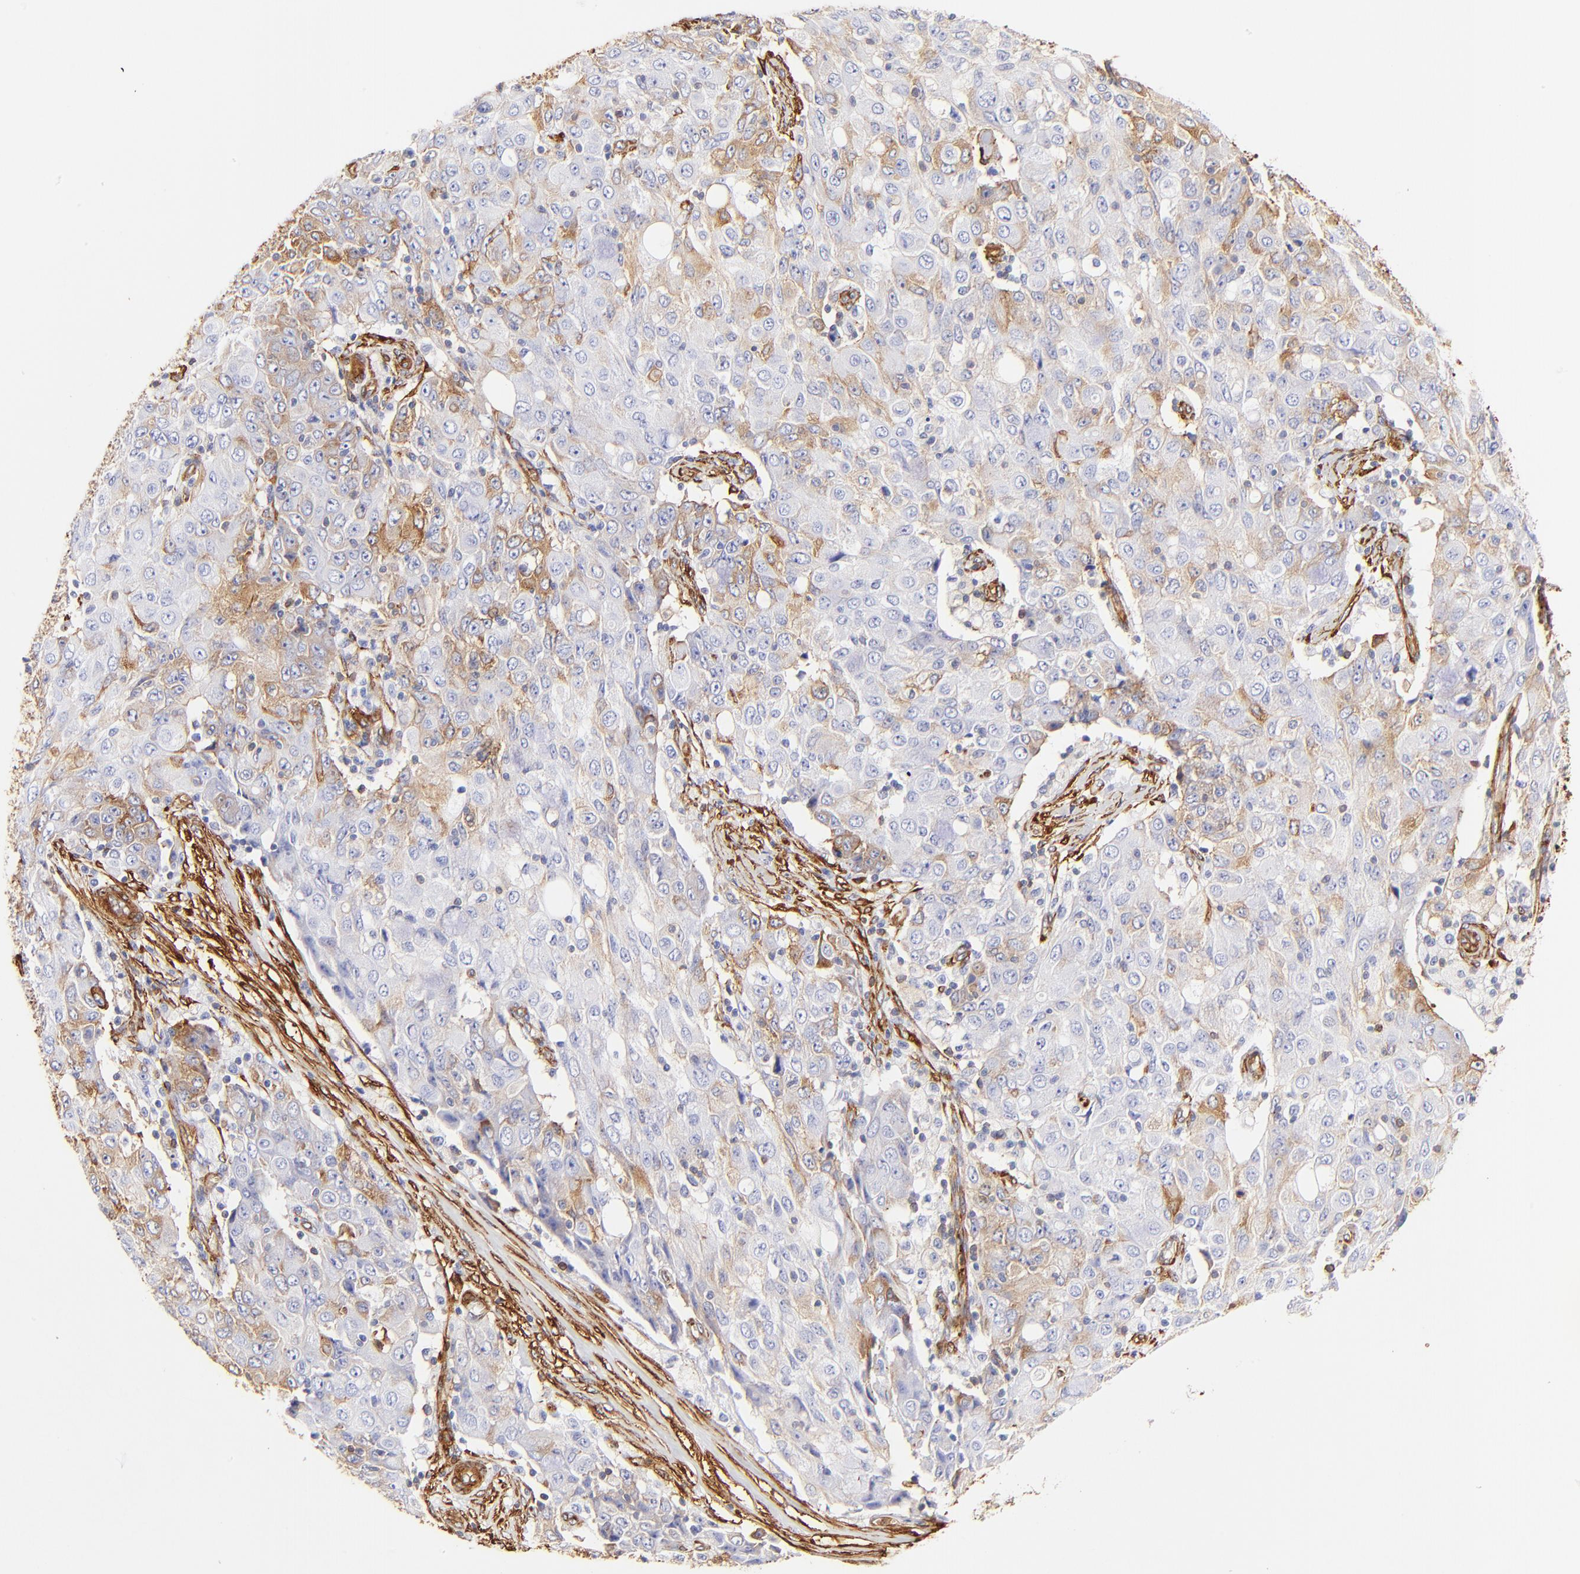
{"staining": {"intensity": "moderate", "quantity": "<25%", "location": "cytoplasmic/membranous"}, "tissue": "ovarian cancer", "cell_type": "Tumor cells", "image_type": "cancer", "snomed": [{"axis": "morphology", "description": "Carcinoma, endometroid"}, {"axis": "topography", "description": "Ovary"}], "caption": "Human ovarian cancer stained with a brown dye demonstrates moderate cytoplasmic/membranous positive staining in about <25% of tumor cells.", "gene": "FLNA", "patient": {"sex": "female", "age": 42}}